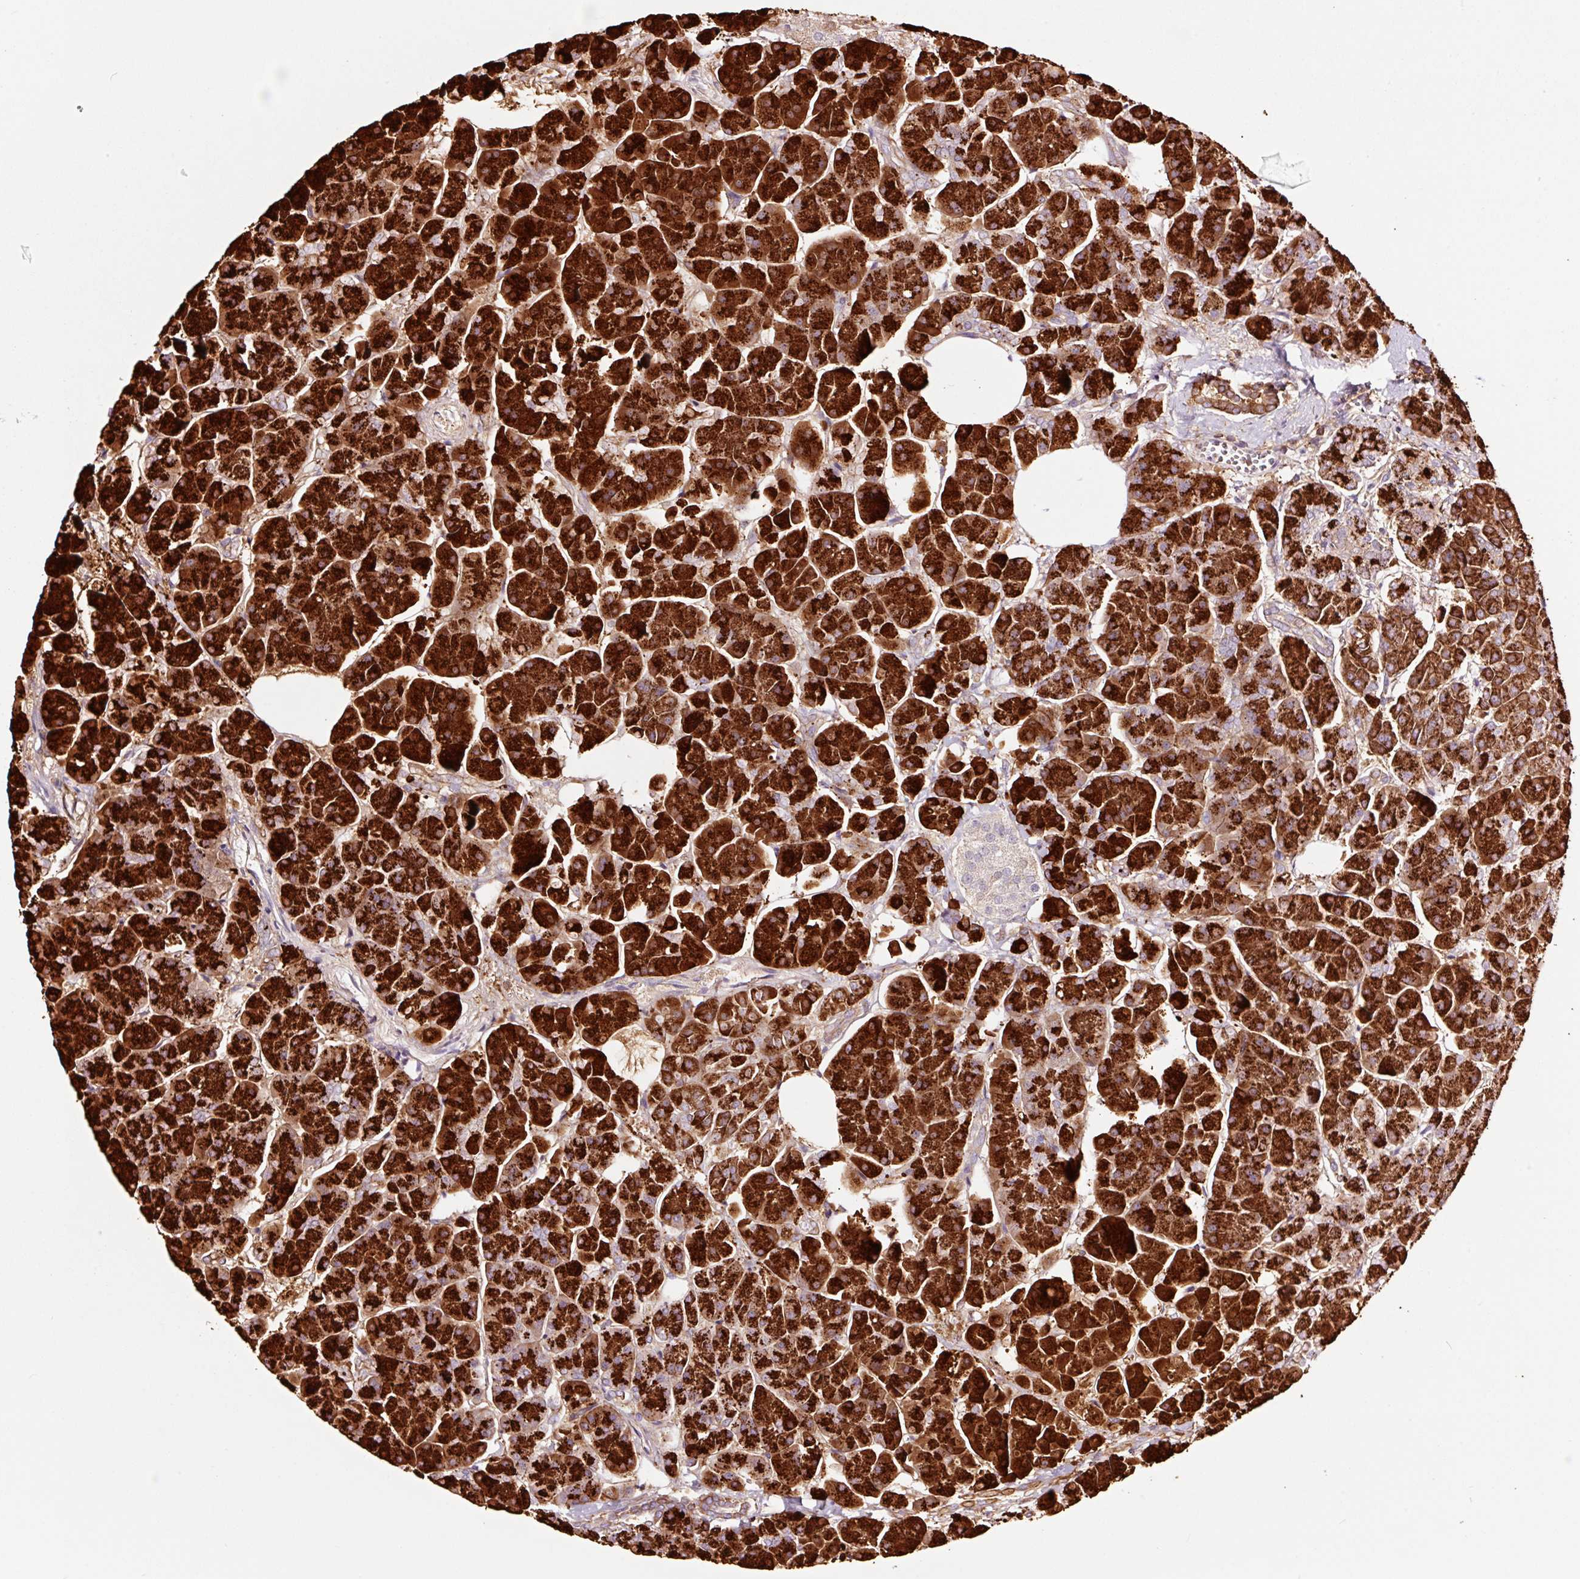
{"staining": {"intensity": "strong", "quantity": ">75%", "location": "cytoplasmic/membranous"}, "tissue": "pancreas", "cell_type": "Exocrine glandular cells", "image_type": "normal", "snomed": [{"axis": "morphology", "description": "Normal tissue, NOS"}, {"axis": "topography", "description": "Pancreas"}, {"axis": "topography", "description": "Peripheral nerve tissue"}], "caption": "Protein staining of unremarkable pancreas demonstrates strong cytoplasmic/membranous positivity in approximately >75% of exocrine glandular cells. (DAB (3,3'-diaminobenzidine) IHC, brown staining for protein, blue staining for nuclei).", "gene": "ADD3", "patient": {"sex": "male", "age": 54}}